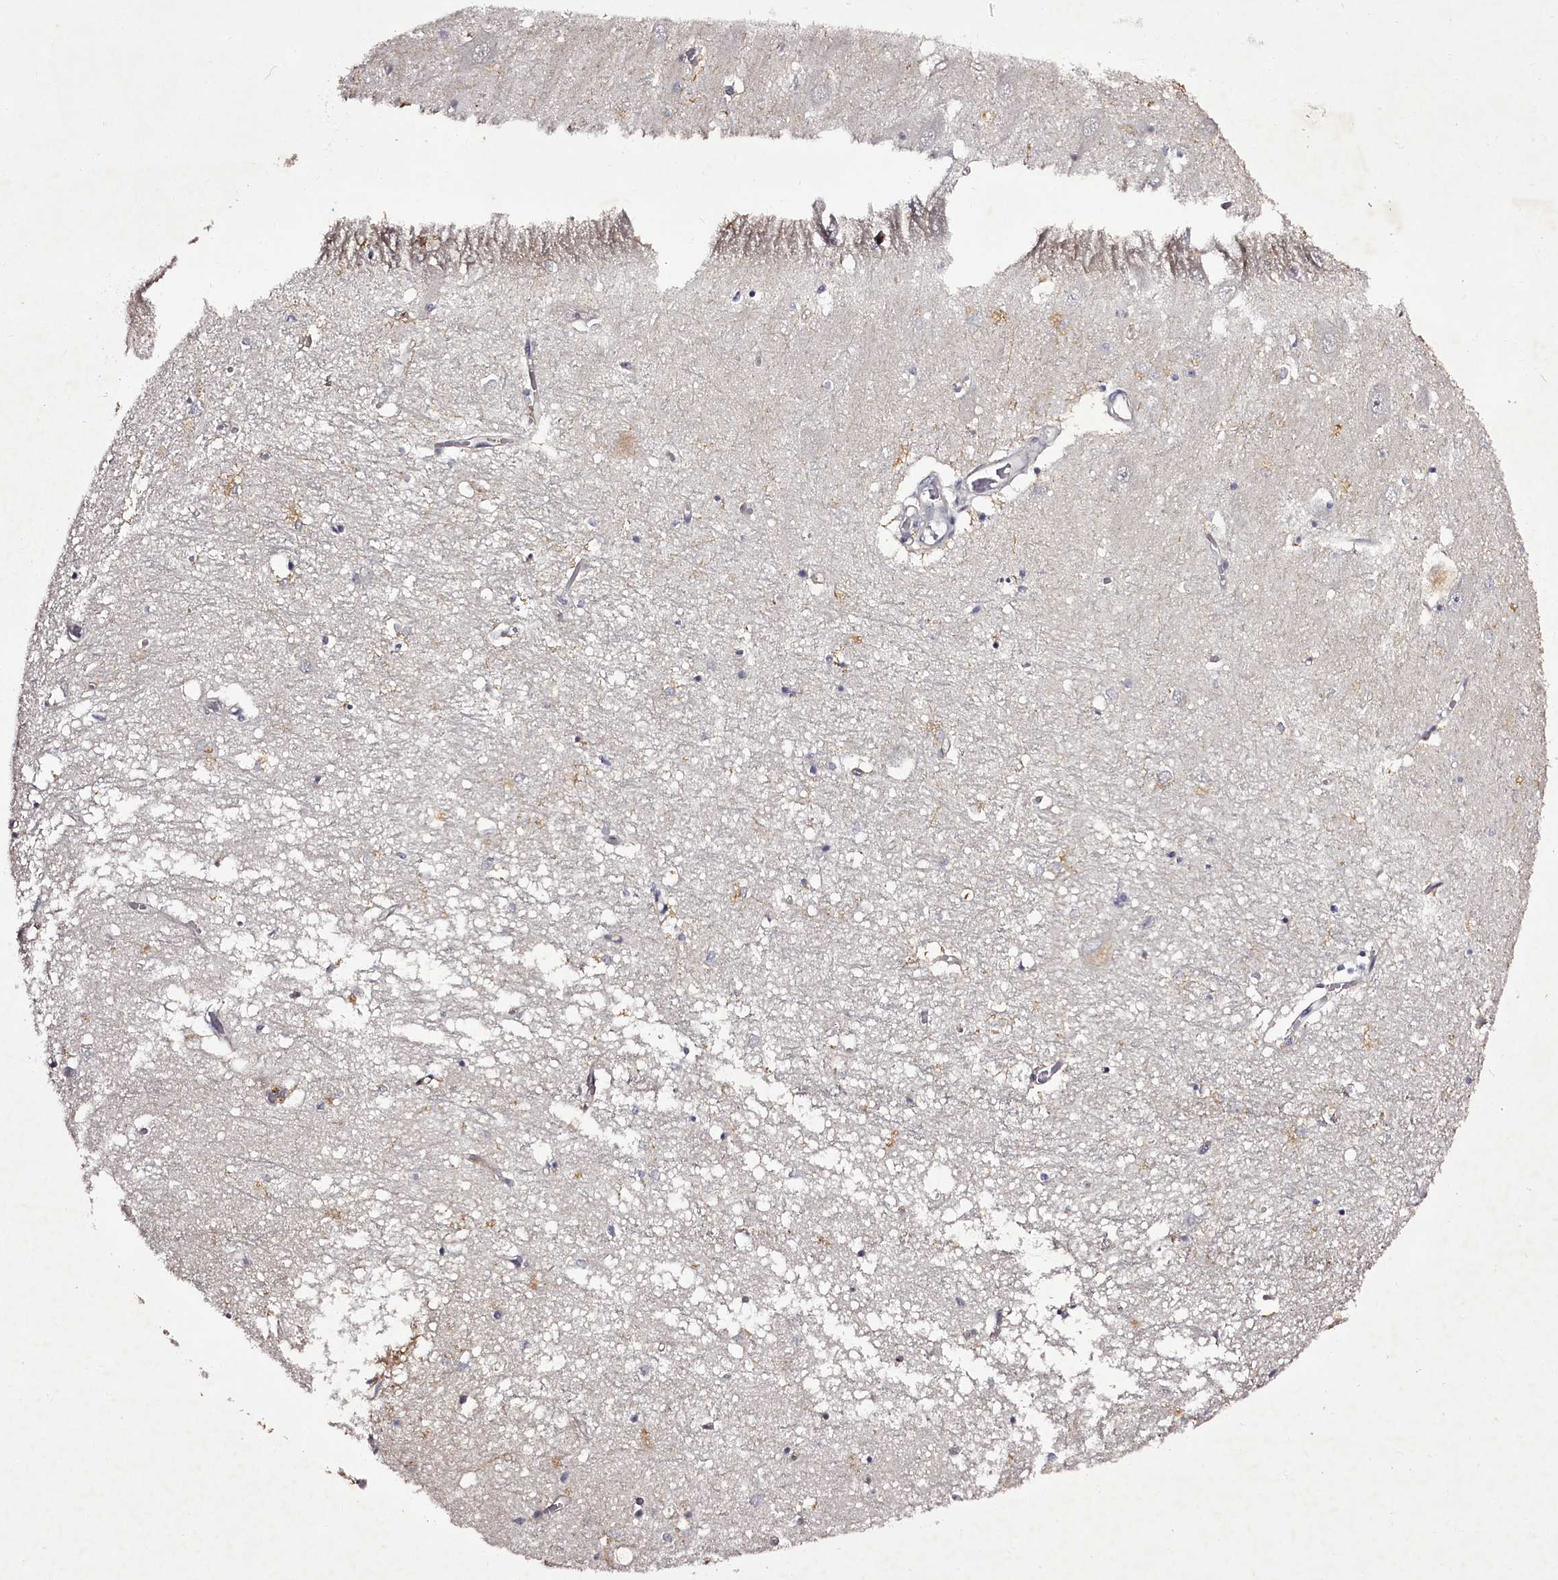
{"staining": {"intensity": "negative", "quantity": "none", "location": "none"}, "tissue": "hippocampus", "cell_type": "Glial cells", "image_type": "normal", "snomed": [{"axis": "morphology", "description": "Normal tissue, NOS"}, {"axis": "topography", "description": "Hippocampus"}], "caption": "This is an IHC histopathology image of normal human hippocampus. There is no expression in glial cells.", "gene": "RBMXL2", "patient": {"sex": "male", "age": 70}}